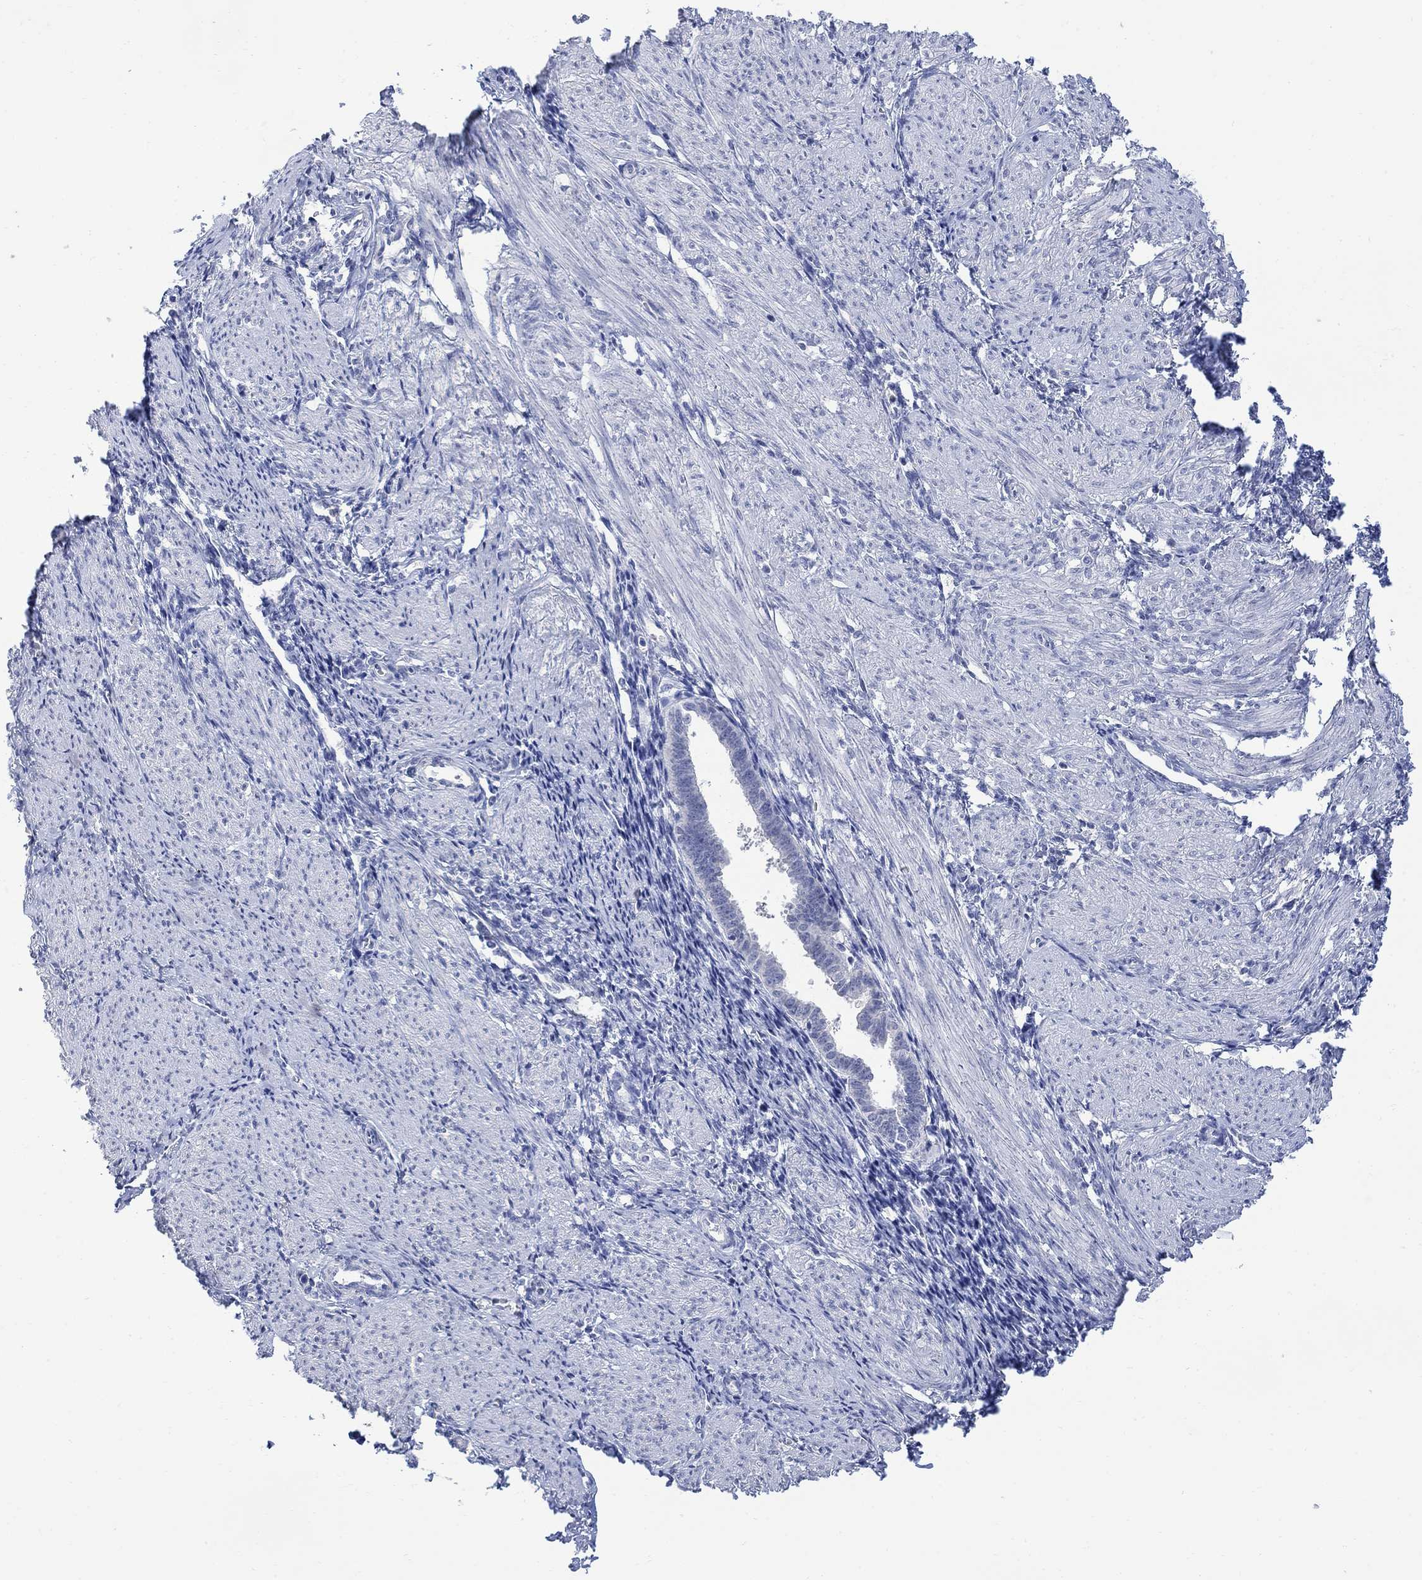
{"staining": {"intensity": "negative", "quantity": "none", "location": "none"}, "tissue": "endometrium", "cell_type": "Cells in endometrial stroma", "image_type": "normal", "snomed": [{"axis": "morphology", "description": "Normal tissue, NOS"}, {"axis": "topography", "description": "Endometrium"}], "caption": "Endometrium stained for a protein using IHC demonstrates no expression cells in endometrial stroma.", "gene": "FBP2", "patient": {"sex": "female", "age": 37}}